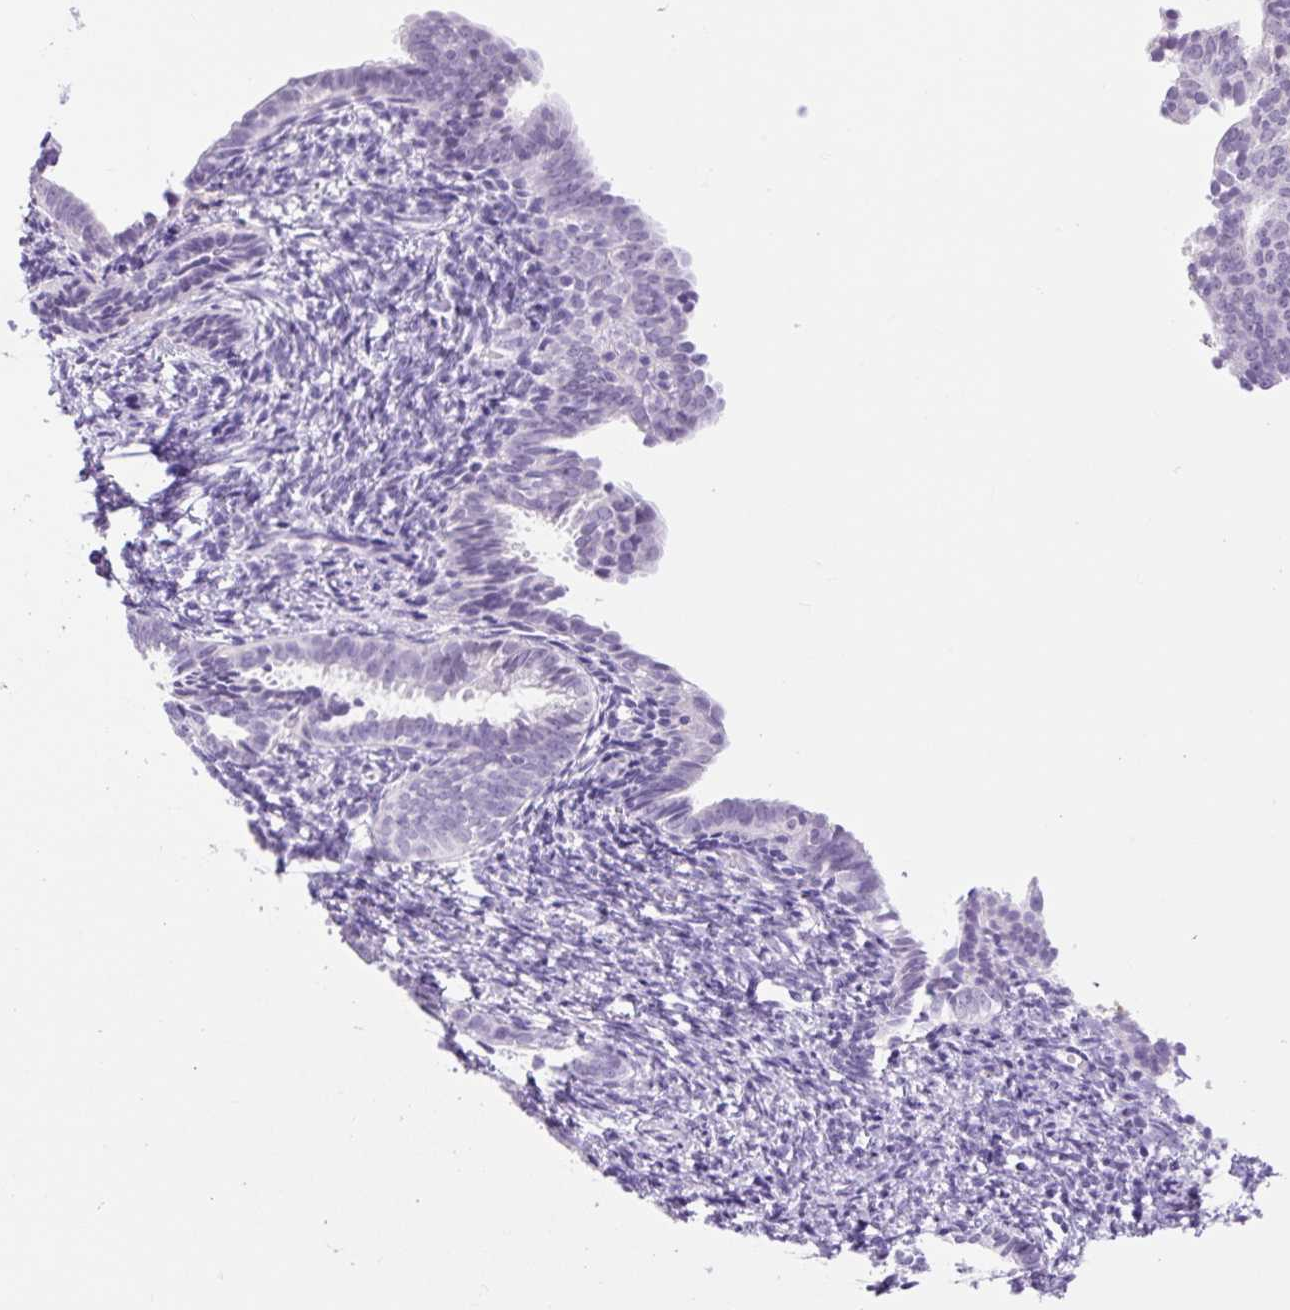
{"staining": {"intensity": "negative", "quantity": "none", "location": "none"}, "tissue": "endometrial cancer", "cell_type": "Tumor cells", "image_type": "cancer", "snomed": [{"axis": "morphology", "description": "Adenocarcinoma, NOS"}, {"axis": "topography", "description": "Endometrium"}], "caption": "This histopathology image is of endometrial adenocarcinoma stained with immunohistochemistry to label a protein in brown with the nuclei are counter-stained blue. There is no staining in tumor cells. (DAB immunohistochemistry, high magnification).", "gene": "SIGLEC1", "patient": {"sex": "female", "age": 56}}